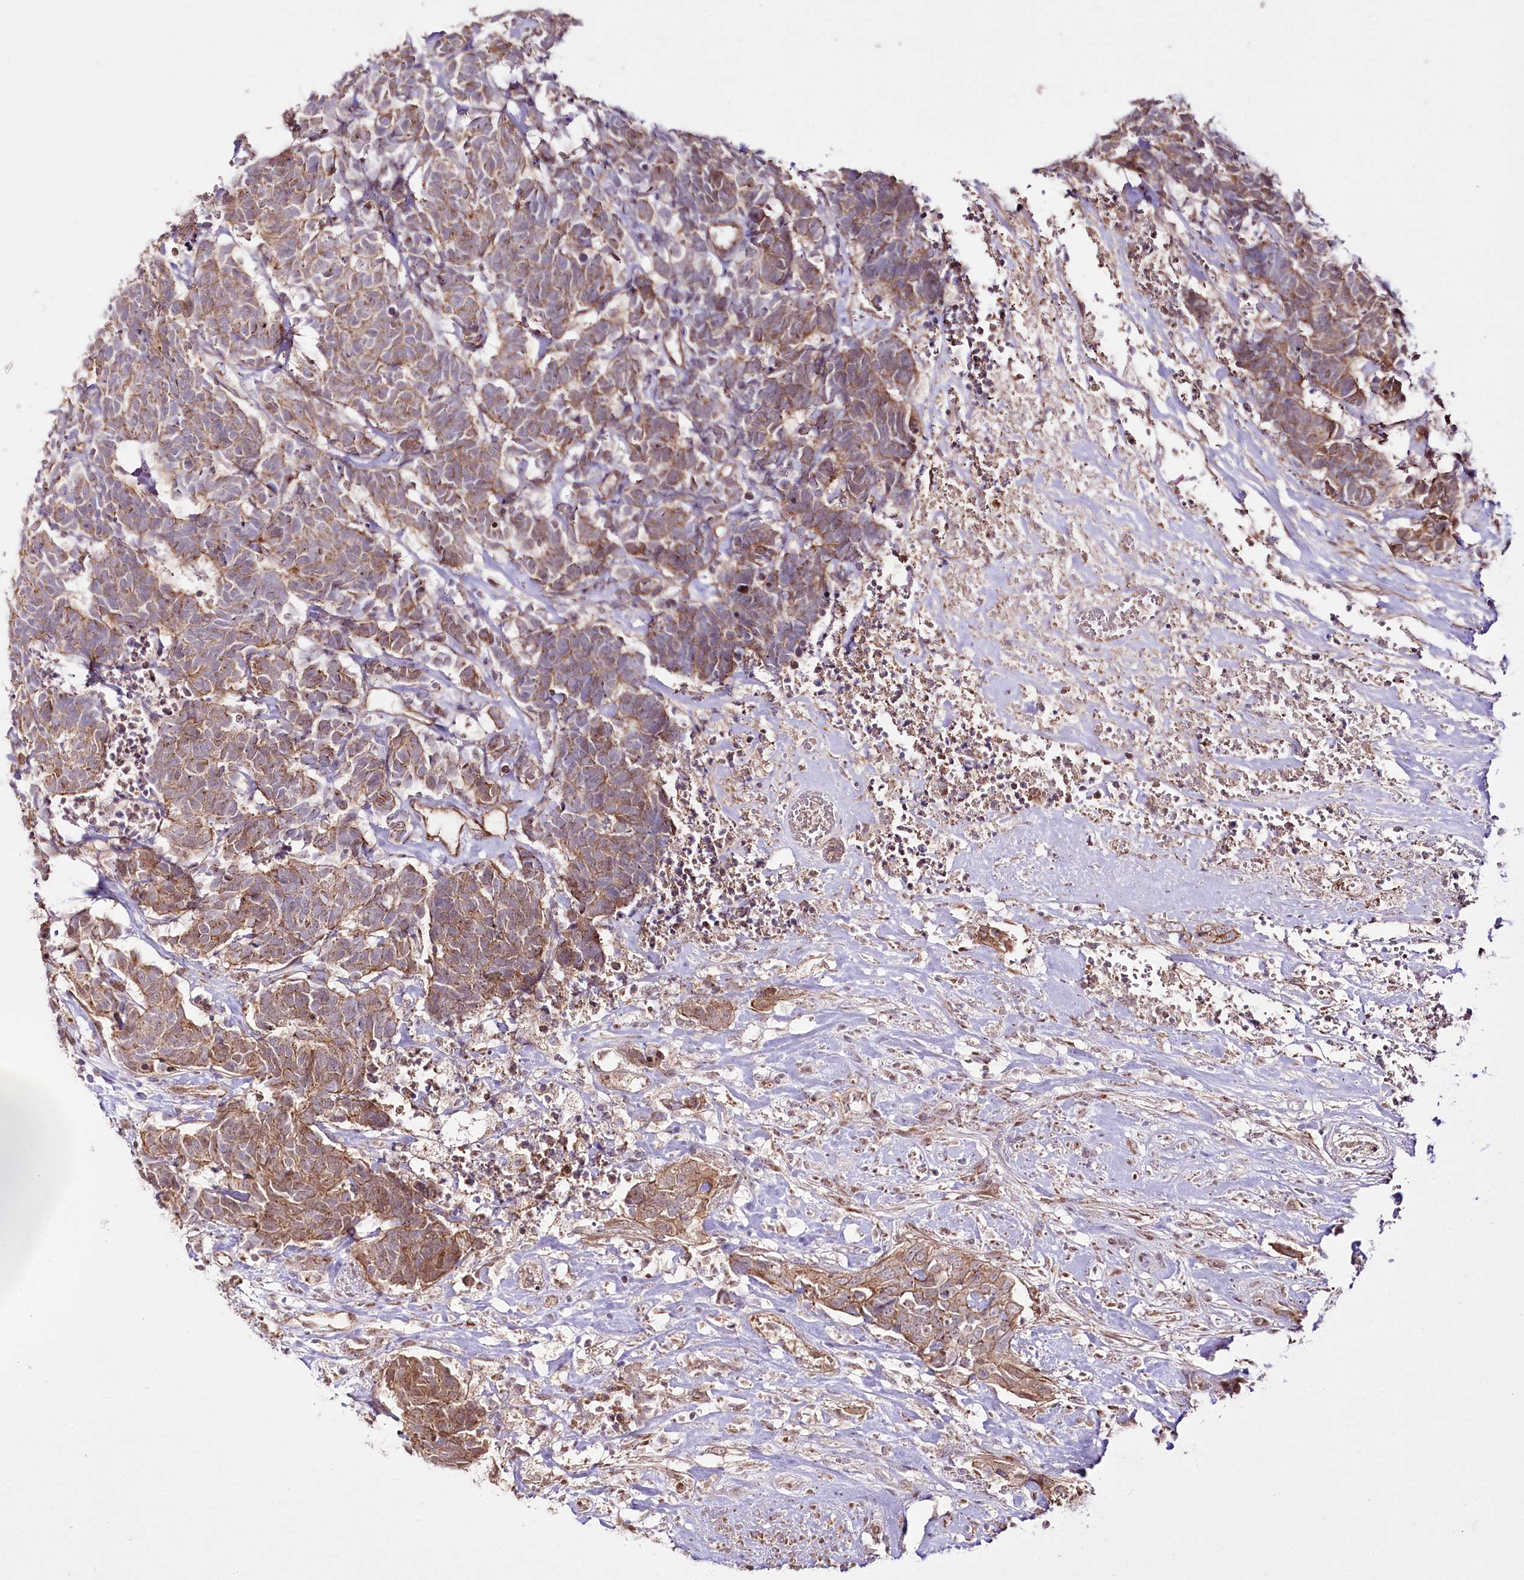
{"staining": {"intensity": "moderate", "quantity": ">75%", "location": "cytoplasmic/membranous"}, "tissue": "carcinoid", "cell_type": "Tumor cells", "image_type": "cancer", "snomed": [{"axis": "morphology", "description": "Carcinoma, NOS"}, {"axis": "morphology", "description": "Carcinoid, malignant, NOS"}, {"axis": "topography", "description": "Urinary bladder"}], "caption": "This micrograph shows carcinoid stained with IHC to label a protein in brown. The cytoplasmic/membranous of tumor cells show moderate positivity for the protein. Nuclei are counter-stained blue.", "gene": "REXO2", "patient": {"sex": "male", "age": 57}}